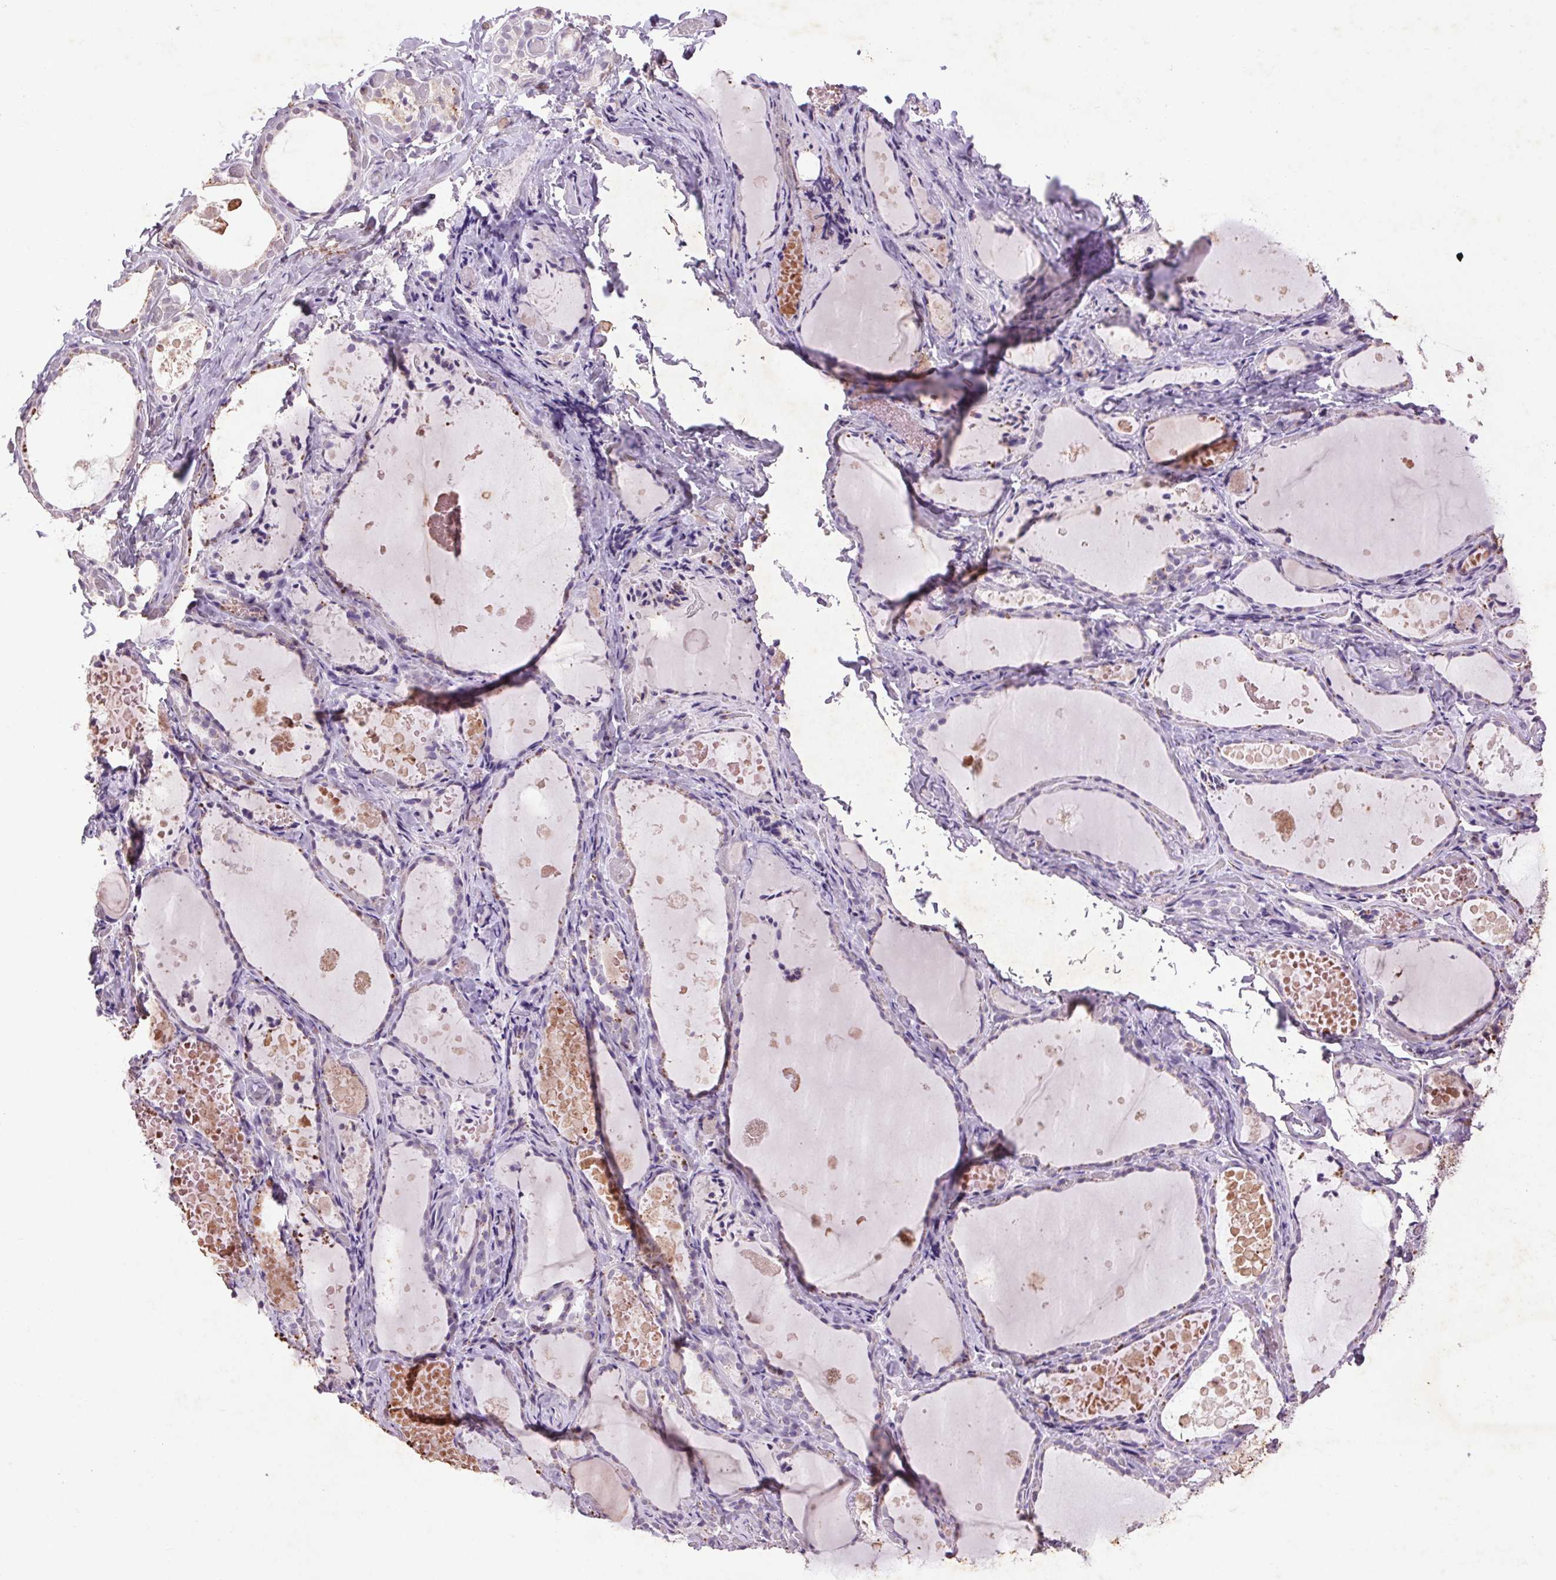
{"staining": {"intensity": "moderate", "quantity": "<25%", "location": "cytoplasmic/membranous"}, "tissue": "thyroid gland", "cell_type": "Glandular cells", "image_type": "normal", "snomed": [{"axis": "morphology", "description": "Normal tissue, NOS"}, {"axis": "topography", "description": "Thyroid gland"}], "caption": "Benign thyroid gland shows moderate cytoplasmic/membranous staining in approximately <25% of glandular cells, visualized by immunohistochemistry. (DAB IHC, brown staining for protein, blue staining for nuclei).", "gene": "FNDC7", "patient": {"sex": "female", "age": 56}}